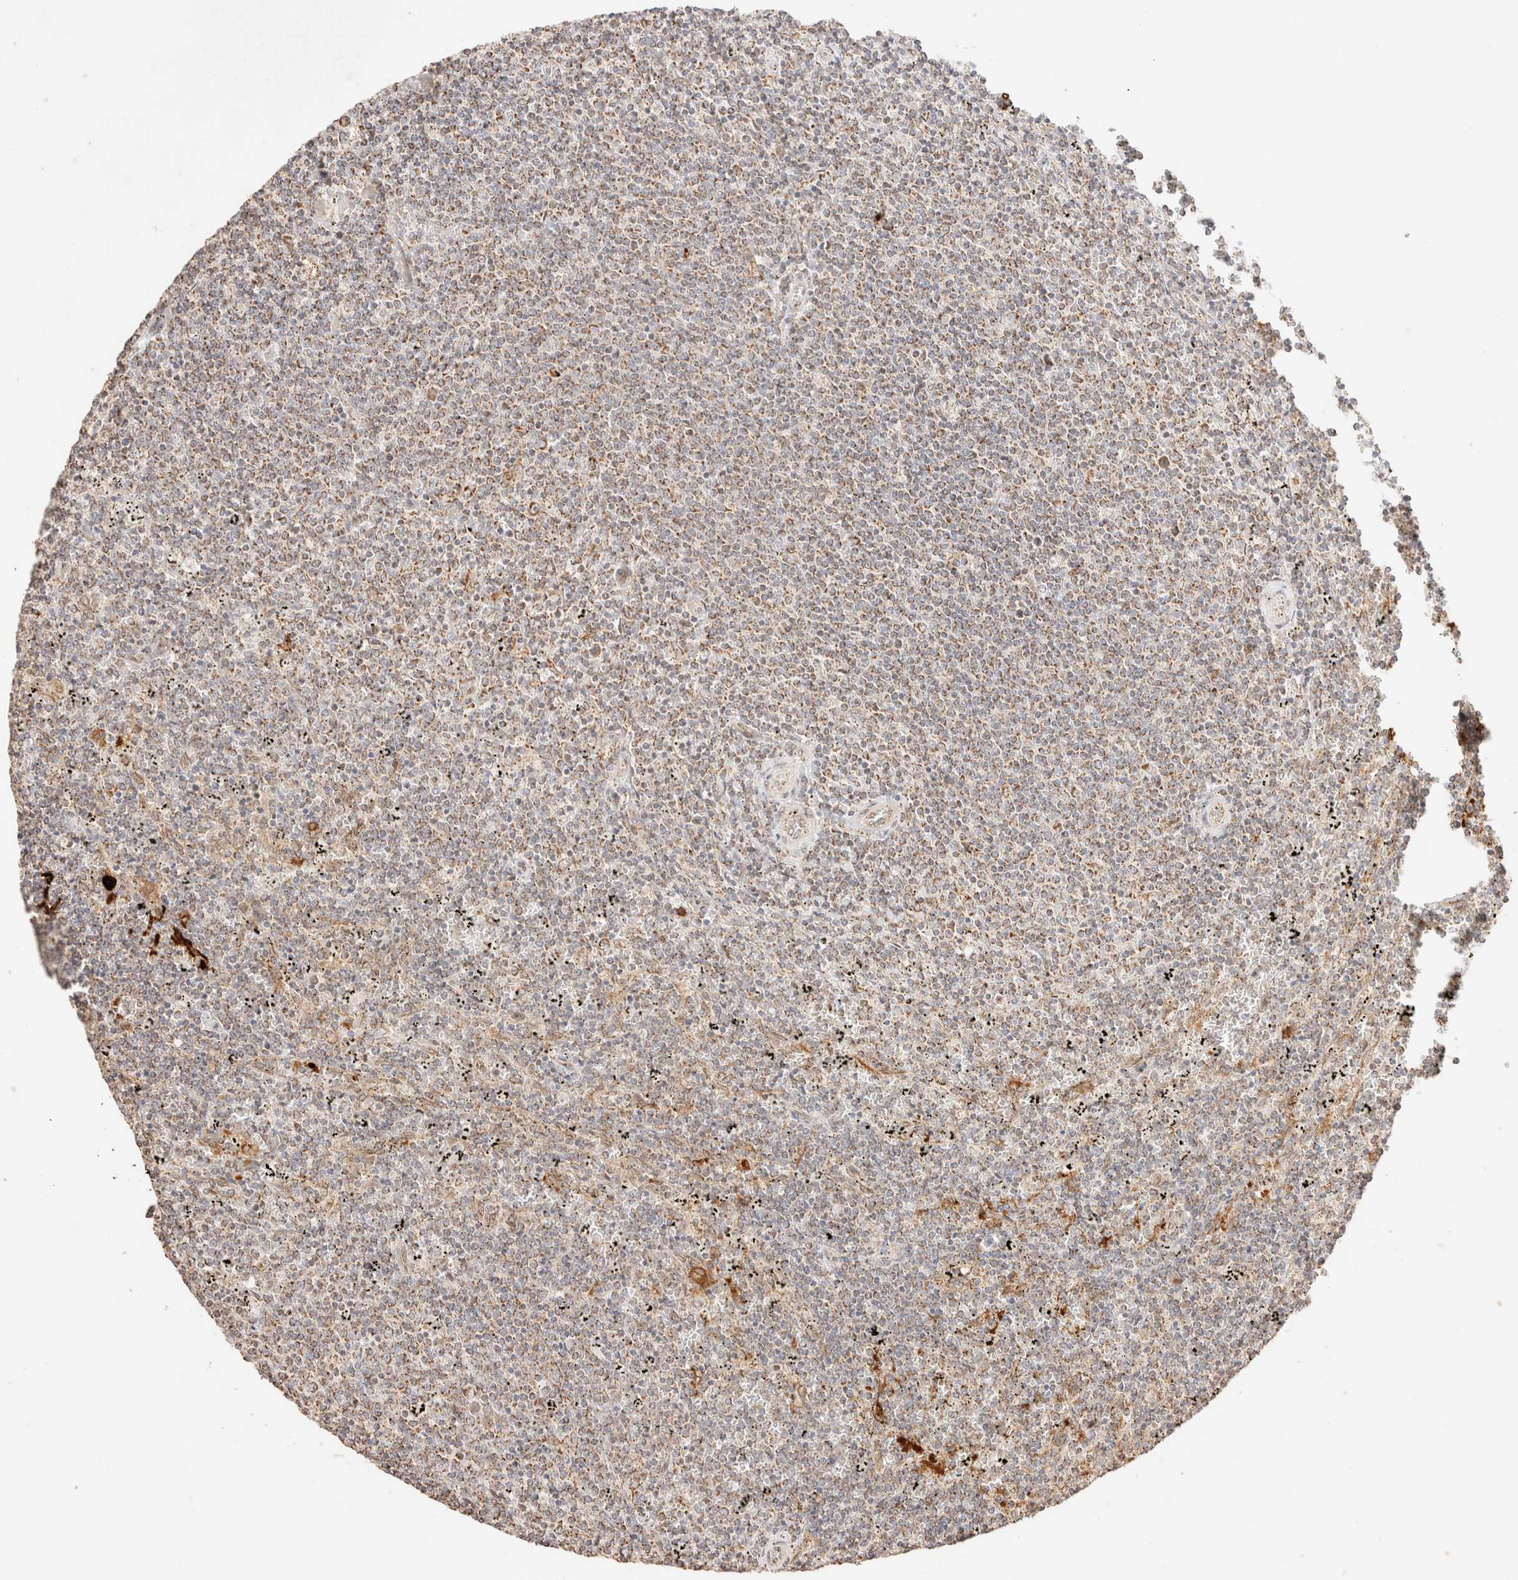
{"staining": {"intensity": "weak", "quantity": ">75%", "location": "cytoplasmic/membranous"}, "tissue": "lymphoma", "cell_type": "Tumor cells", "image_type": "cancer", "snomed": [{"axis": "morphology", "description": "Malignant lymphoma, non-Hodgkin's type, Low grade"}, {"axis": "topography", "description": "Spleen"}], "caption": "Lymphoma stained with DAB (3,3'-diaminobenzidine) IHC demonstrates low levels of weak cytoplasmic/membranous expression in approximately >75% of tumor cells. The protein is stained brown, and the nuclei are stained in blue (DAB IHC with brightfield microscopy, high magnification).", "gene": "TACO1", "patient": {"sex": "female", "age": 50}}